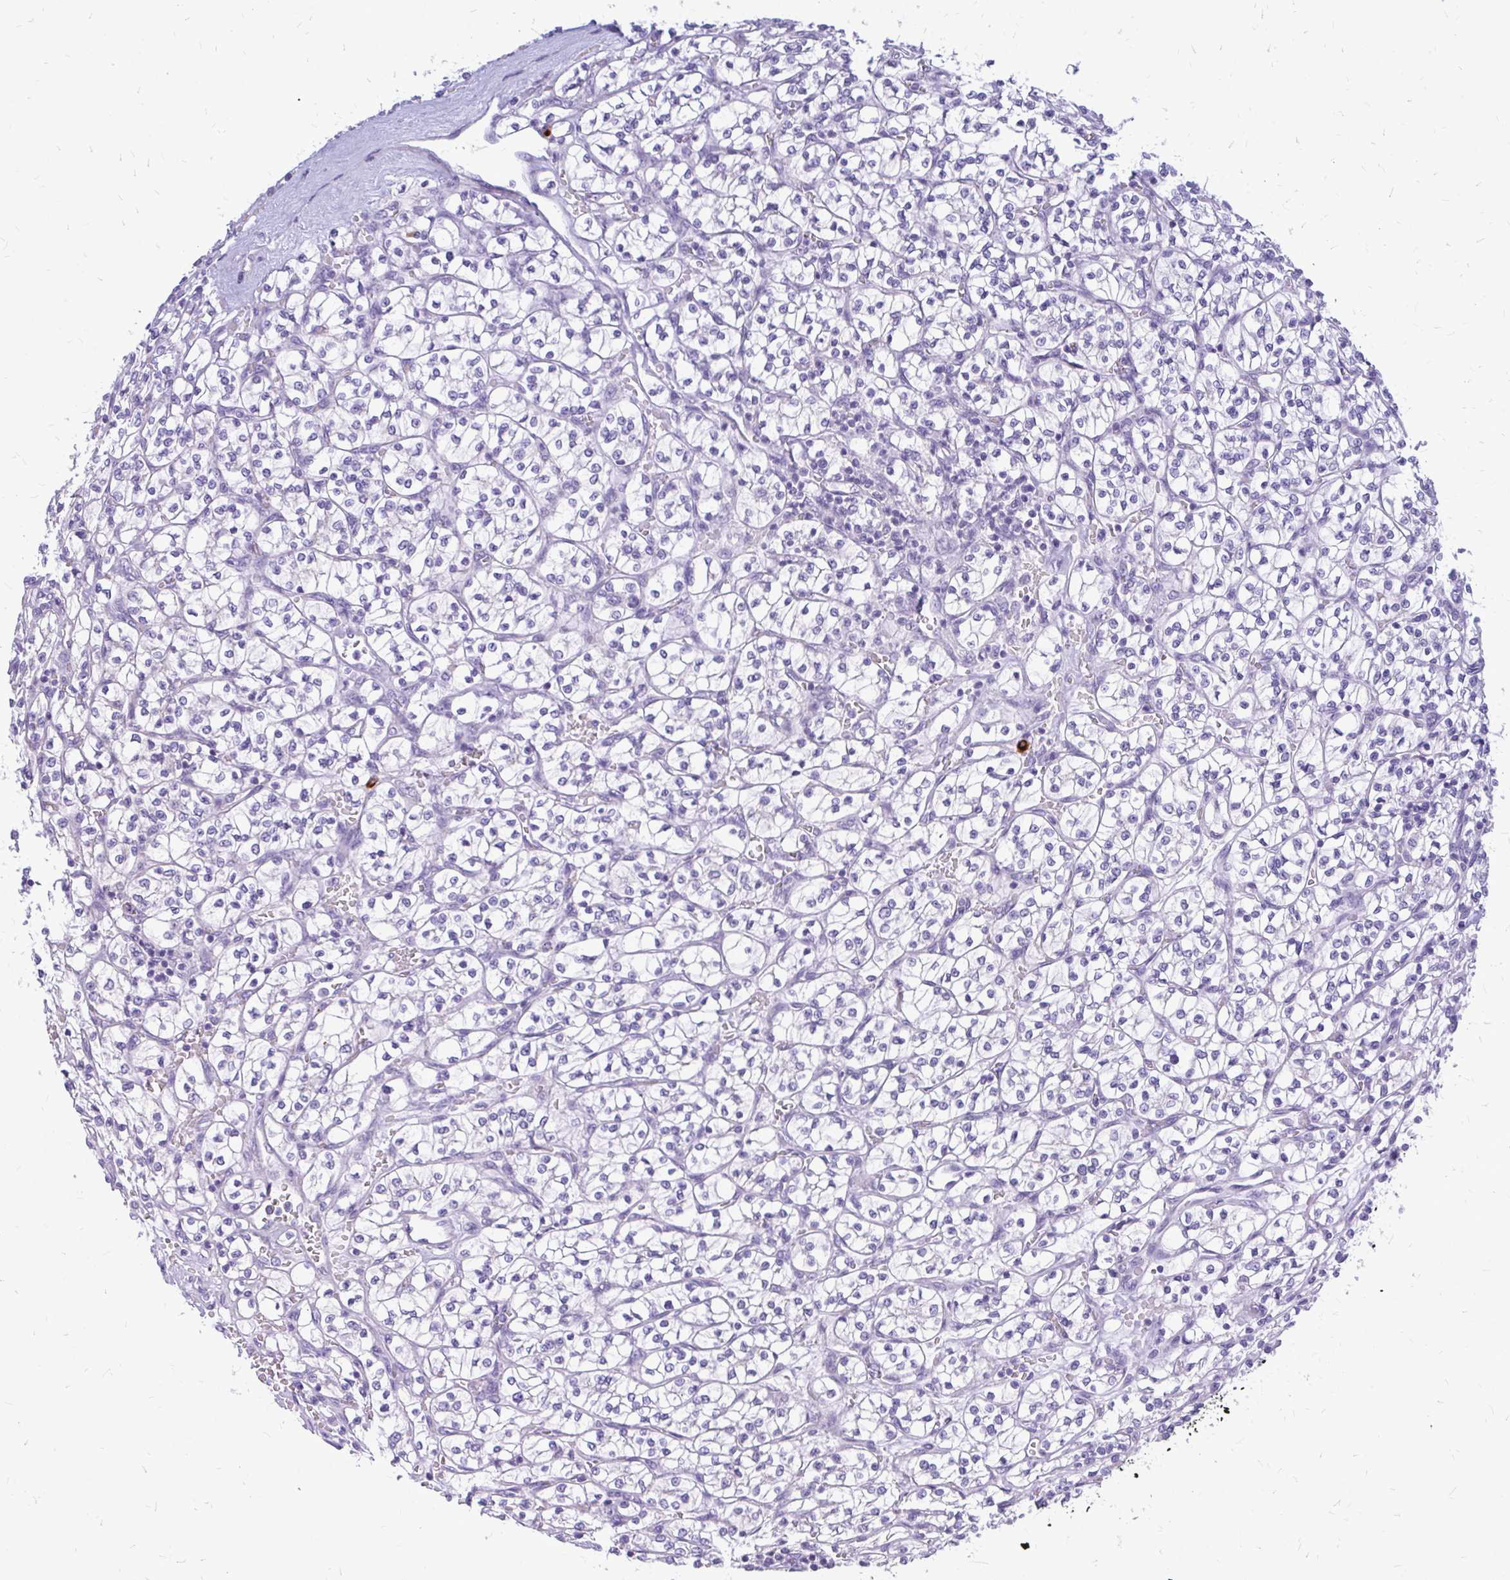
{"staining": {"intensity": "negative", "quantity": "none", "location": "none"}, "tissue": "renal cancer", "cell_type": "Tumor cells", "image_type": "cancer", "snomed": [{"axis": "morphology", "description": "Adenocarcinoma, NOS"}, {"axis": "topography", "description": "Kidney"}], "caption": "IHC histopathology image of neoplastic tissue: adenocarcinoma (renal) stained with DAB (3,3'-diaminobenzidine) demonstrates no significant protein staining in tumor cells.", "gene": "MAP1LC3A", "patient": {"sex": "female", "age": 64}}